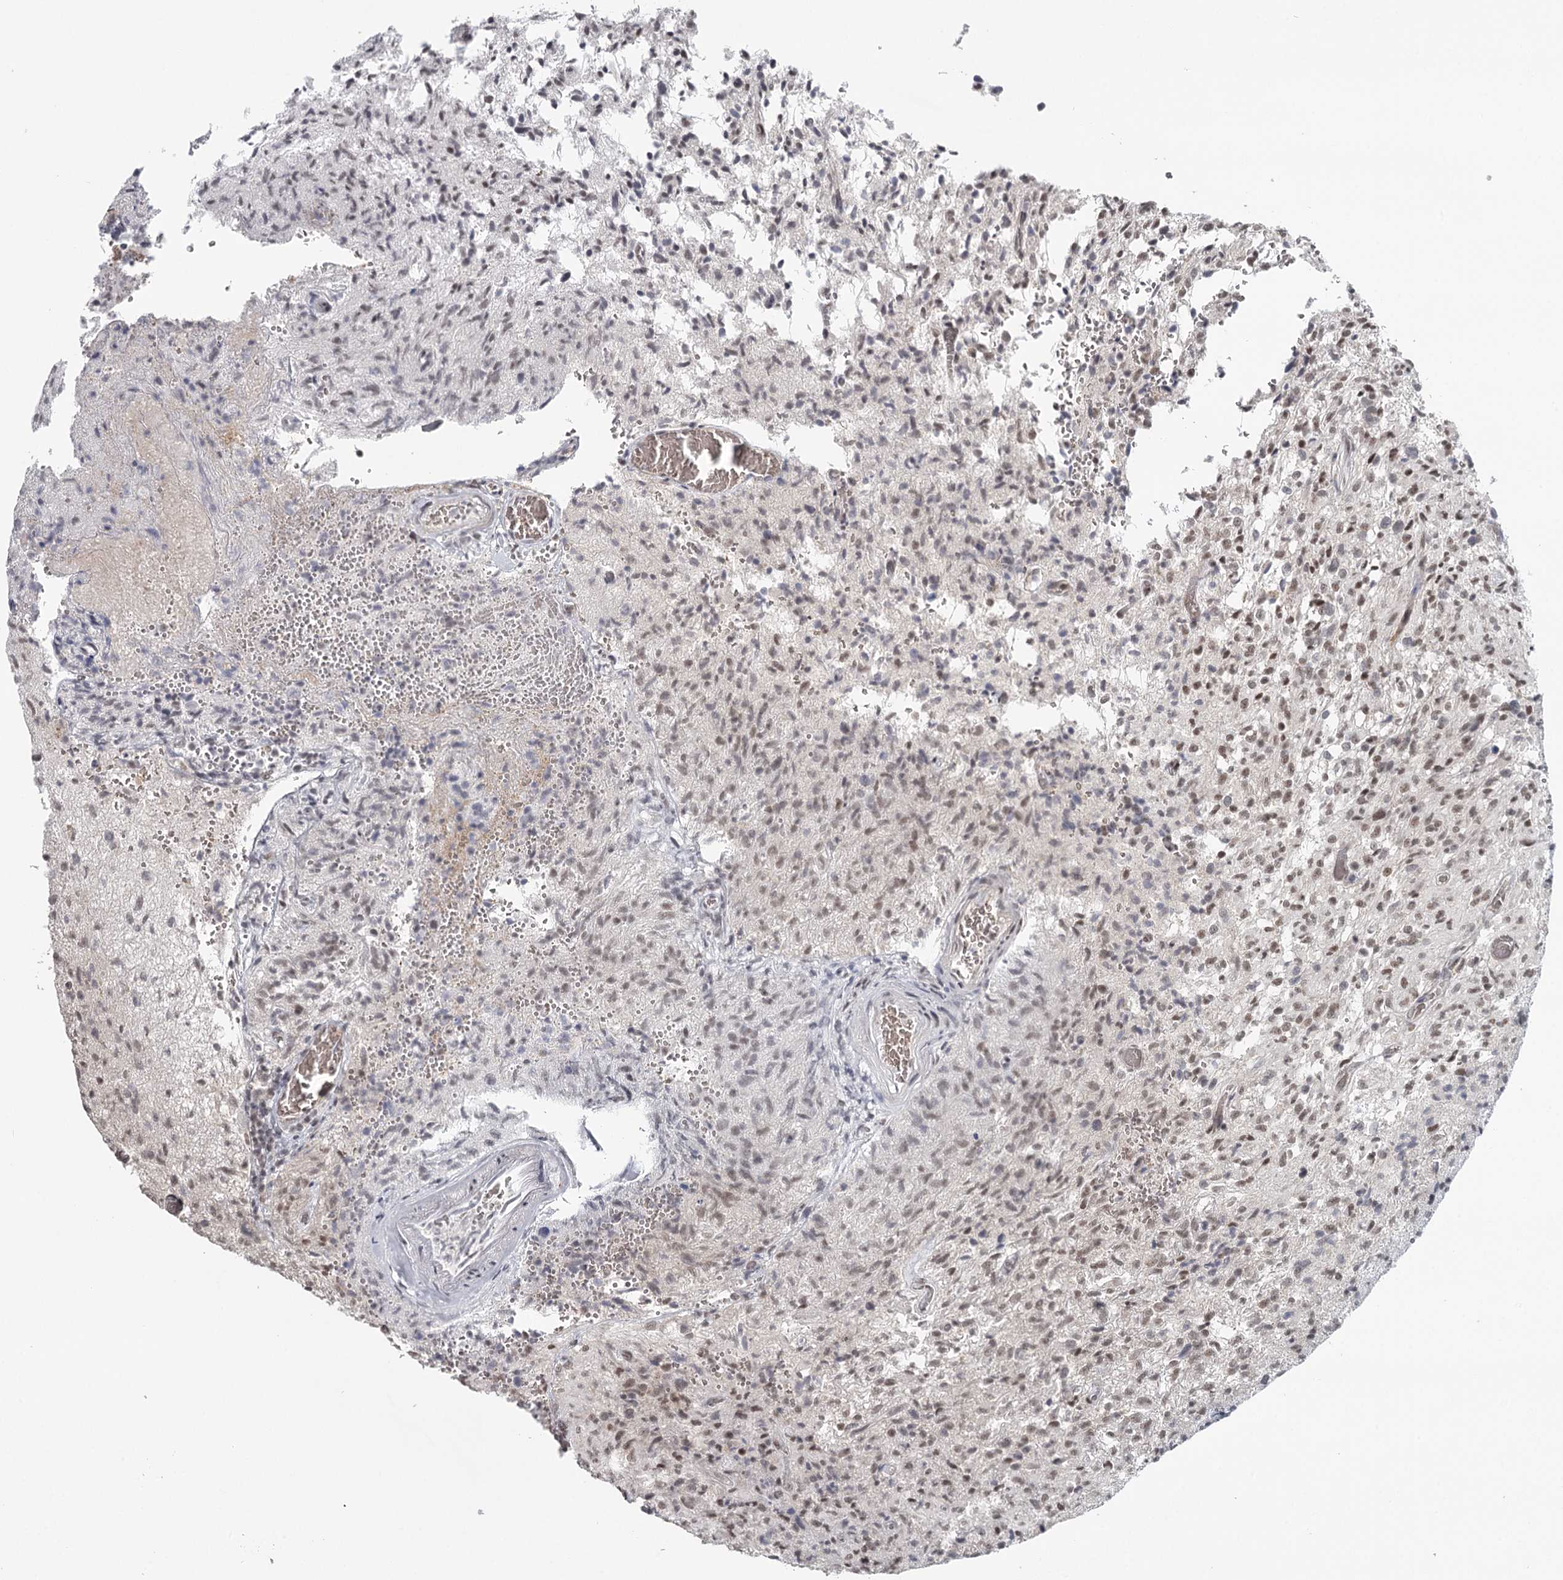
{"staining": {"intensity": "weak", "quantity": ">75%", "location": "nuclear"}, "tissue": "glioma", "cell_type": "Tumor cells", "image_type": "cancer", "snomed": [{"axis": "morphology", "description": "Glioma, malignant, High grade"}, {"axis": "topography", "description": "Brain"}], "caption": "DAB (3,3'-diaminobenzidine) immunohistochemical staining of malignant glioma (high-grade) exhibits weak nuclear protein positivity in approximately >75% of tumor cells. The staining is performed using DAB brown chromogen to label protein expression. The nuclei are counter-stained blue using hematoxylin.", "gene": "FAM13C", "patient": {"sex": "female", "age": 57}}